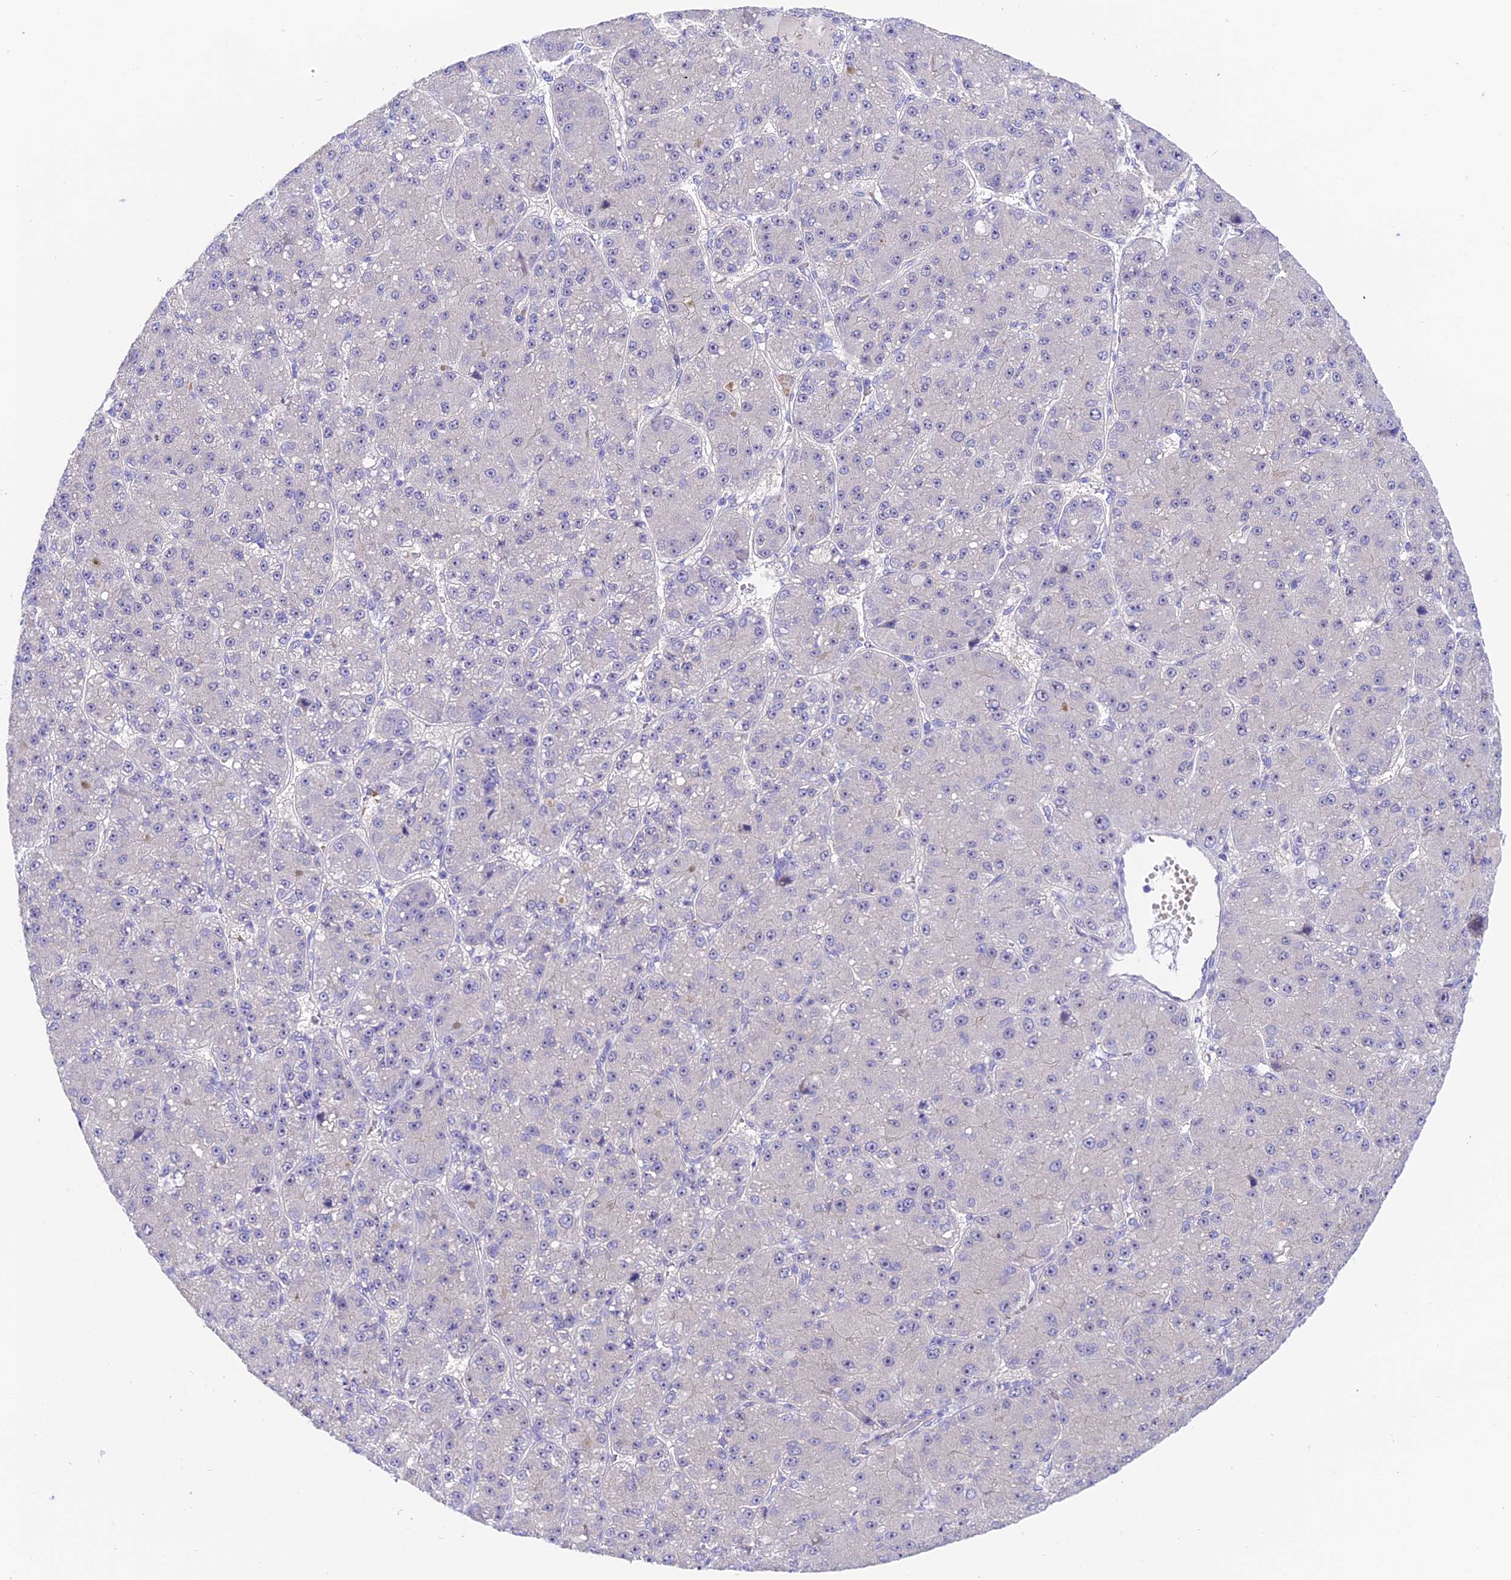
{"staining": {"intensity": "negative", "quantity": "none", "location": "none"}, "tissue": "liver cancer", "cell_type": "Tumor cells", "image_type": "cancer", "snomed": [{"axis": "morphology", "description": "Carcinoma, Hepatocellular, NOS"}, {"axis": "topography", "description": "Liver"}], "caption": "This image is of hepatocellular carcinoma (liver) stained with immunohistochemistry (IHC) to label a protein in brown with the nuclei are counter-stained blue. There is no staining in tumor cells.", "gene": "DUSP29", "patient": {"sex": "male", "age": 67}}